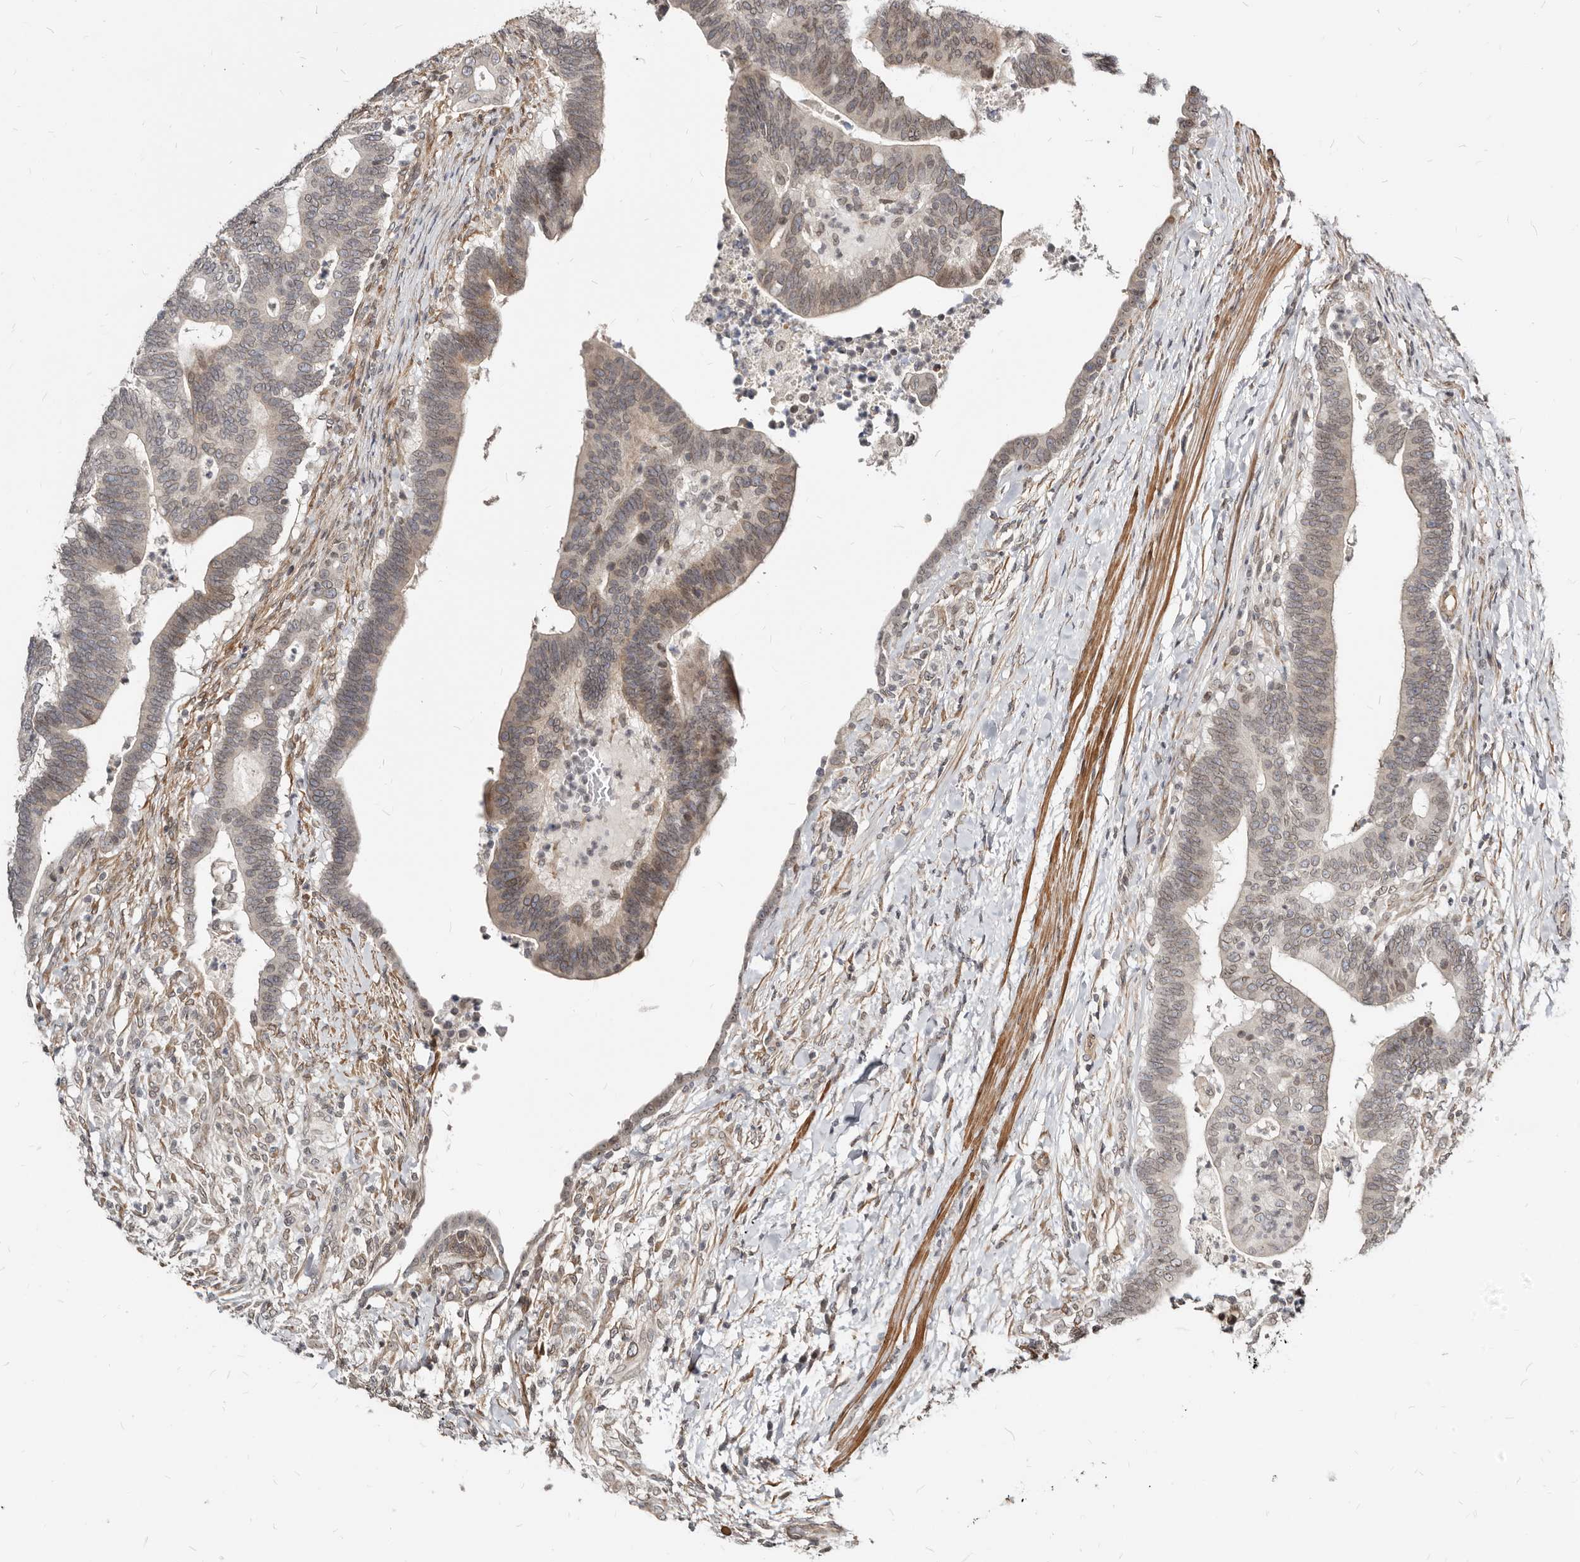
{"staining": {"intensity": "weak", "quantity": "<25%", "location": "cytoplasmic/membranous"}, "tissue": "colorectal cancer", "cell_type": "Tumor cells", "image_type": "cancer", "snomed": [{"axis": "morphology", "description": "Adenocarcinoma, NOS"}, {"axis": "topography", "description": "Colon"}], "caption": "Tumor cells show no significant protein positivity in colorectal cancer.", "gene": "NUP153", "patient": {"sex": "female", "age": 66}}